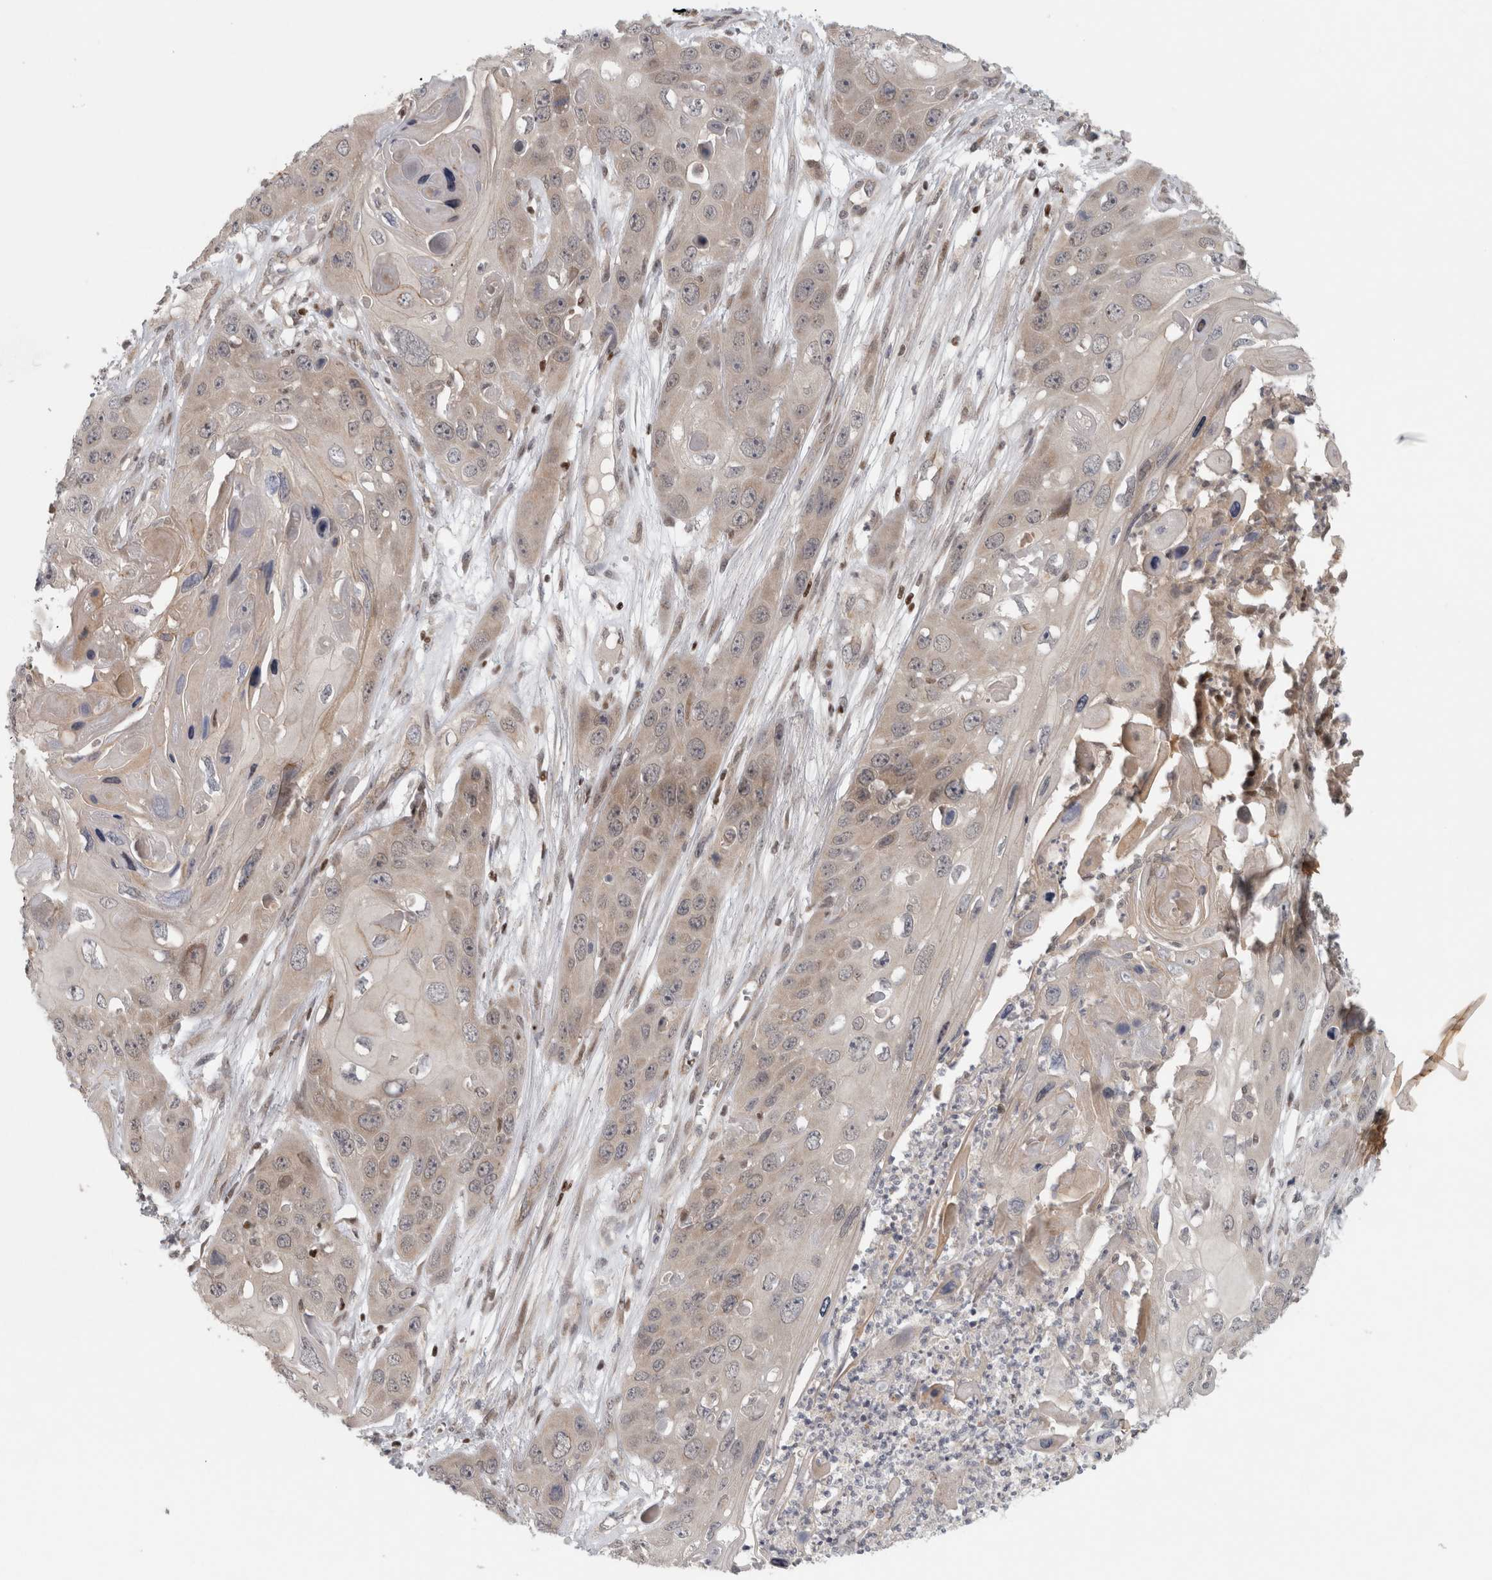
{"staining": {"intensity": "negative", "quantity": "none", "location": "none"}, "tissue": "skin cancer", "cell_type": "Tumor cells", "image_type": "cancer", "snomed": [{"axis": "morphology", "description": "Squamous cell carcinoma, NOS"}, {"axis": "topography", "description": "Skin"}], "caption": "IHC of human skin cancer (squamous cell carcinoma) displays no staining in tumor cells.", "gene": "KDM8", "patient": {"sex": "male", "age": 55}}